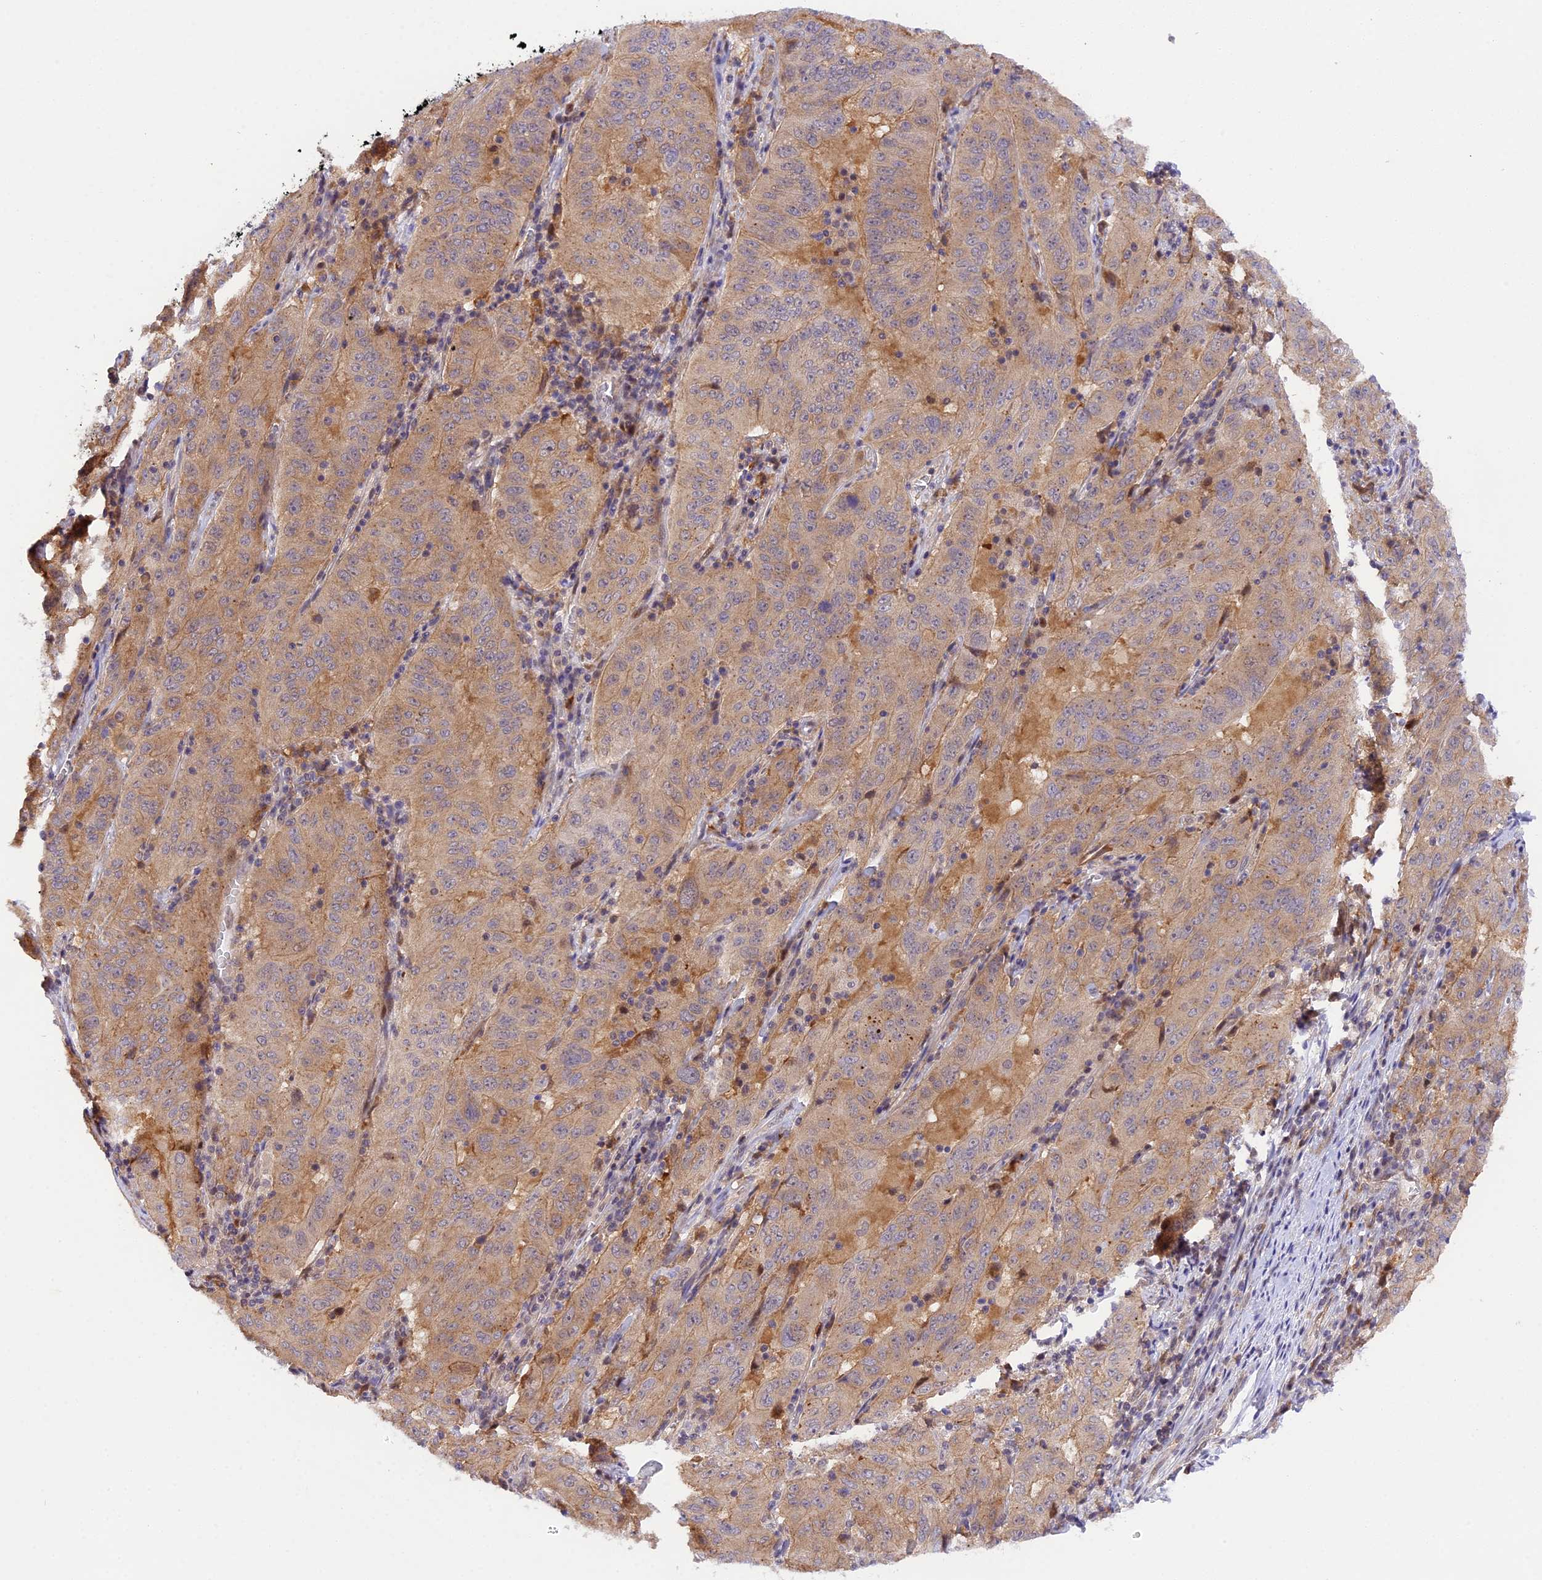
{"staining": {"intensity": "weak", "quantity": ">75%", "location": "cytoplasmic/membranous"}, "tissue": "pancreatic cancer", "cell_type": "Tumor cells", "image_type": "cancer", "snomed": [{"axis": "morphology", "description": "Adenocarcinoma, NOS"}, {"axis": "topography", "description": "Pancreas"}], "caption": "IHC histopathology image of human adenocarcinoma (pancreatic) stained for a protein (brown), which displays low levels of weak cytoplasmic/membranous positivity in approximately >75% of tumor cells.", "gene": "SAMD4A", "patient": {"sex": "male", "age": 63}}